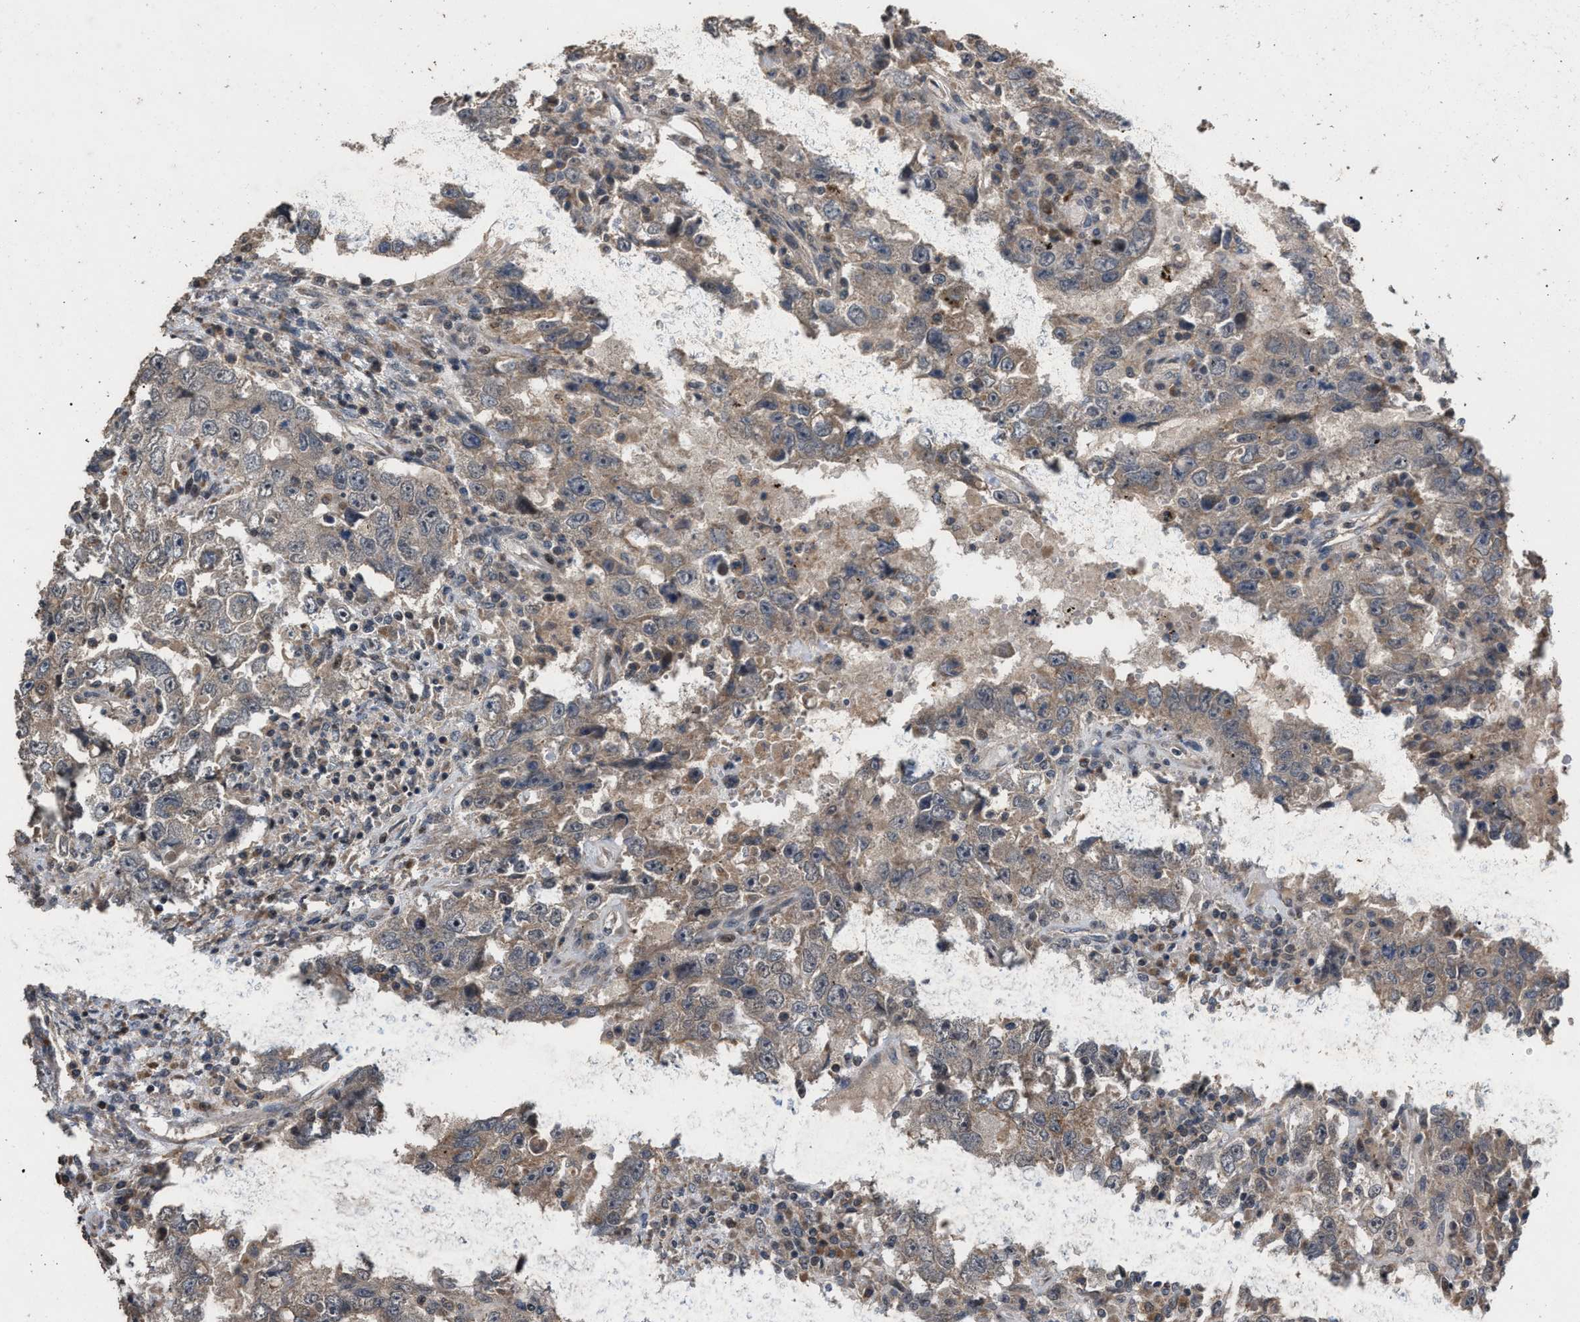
{"staining": {"intensity": "weak", "quantity": ">75%", "location": "cytoplasmic/membranous"}, "tissue": "testis cancer", "cell_type": "Tumor cells", "image_type": "cancer", "snomed": [{"axis": "morphology", "description": "Carcinoma, Embryonal, NOS"}, {"axis": "topography", "description": "Testis"}], "caption": "Testis cancer stained with immunohistochemistry (IHC) exhibits weak cytoplasmic/membranous expression in approximately >75% of tumor cells.", "gene": "NAA35", "patient": {"sex": "male", "age": 26}}